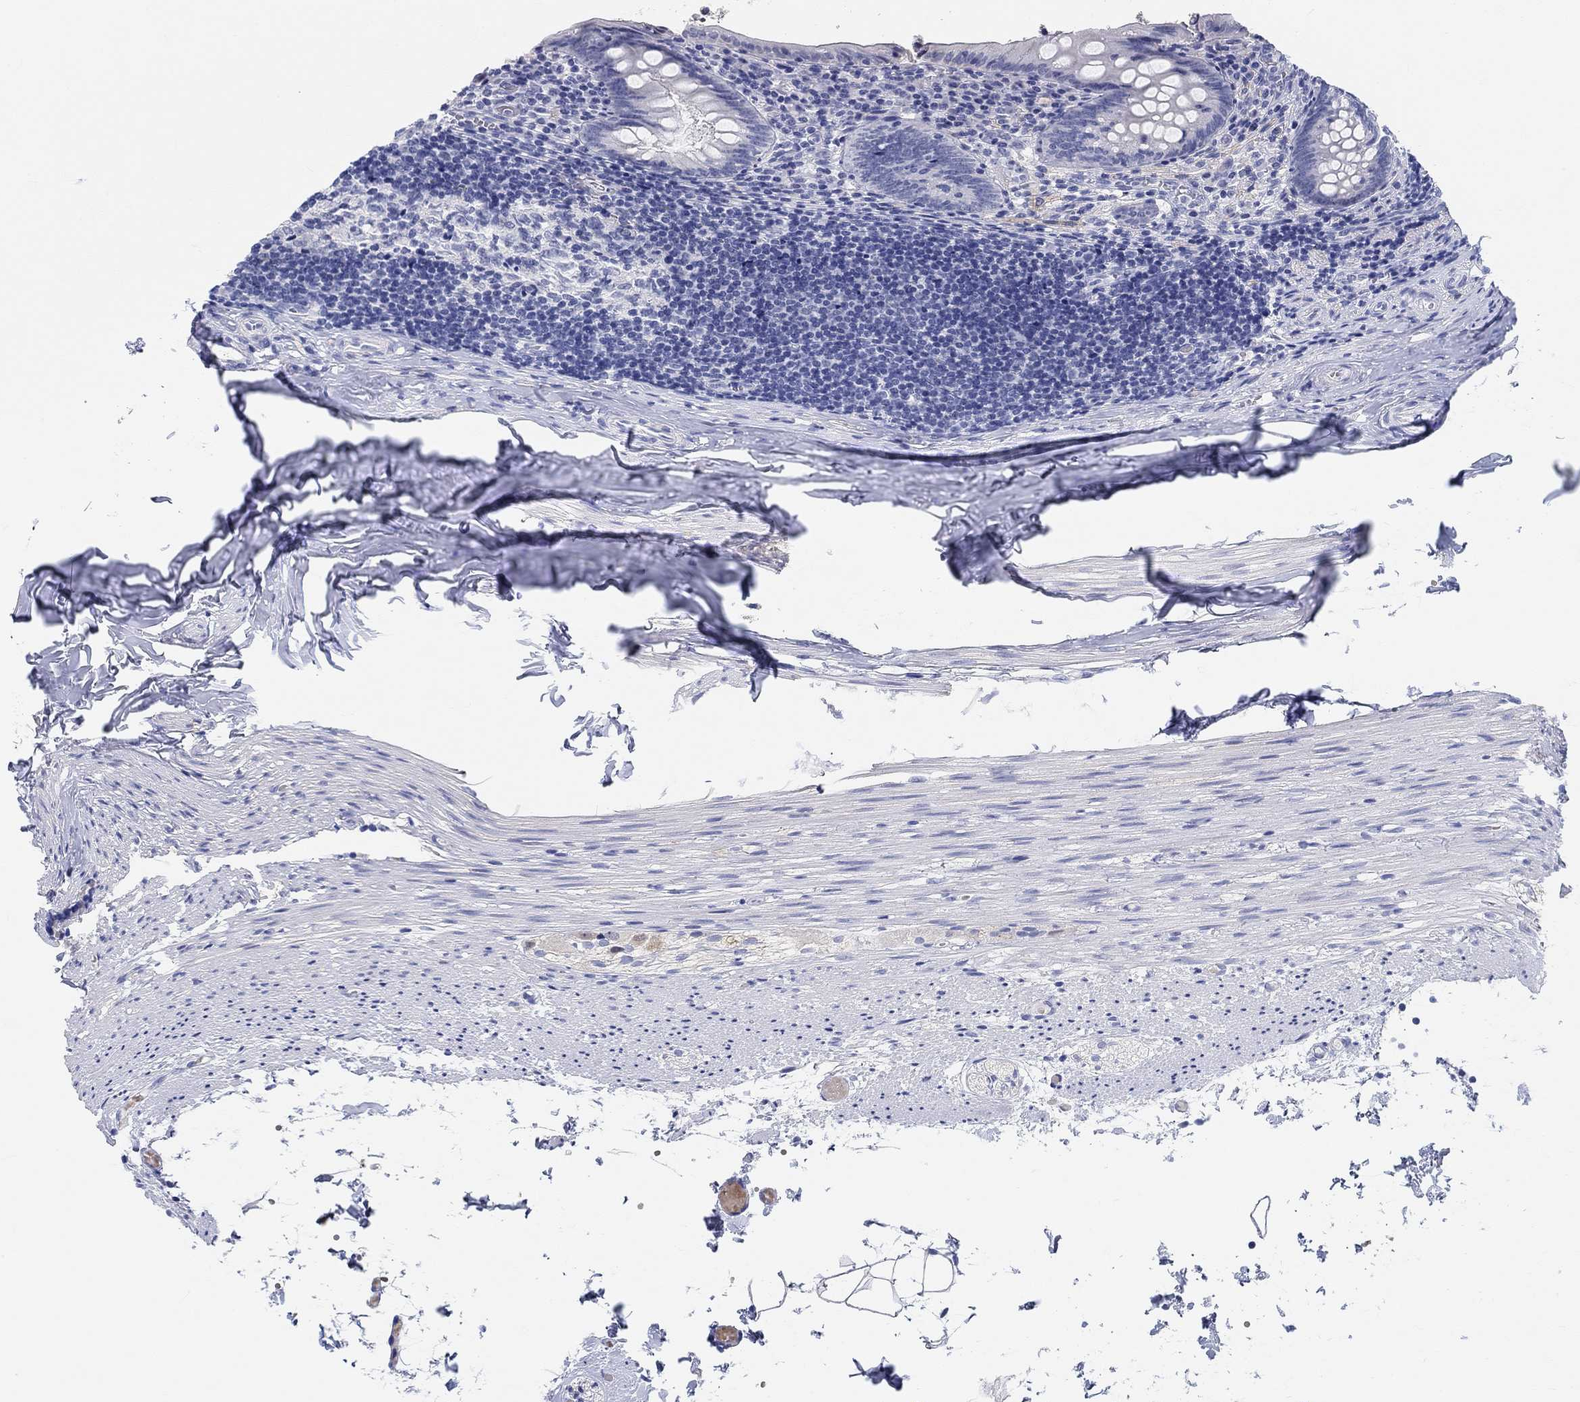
{"staining": {"intensity": "negative", "quantity": "none", "location": "none"}, "tissue": "appendix", "cell_type": "Glandular cells", "image_type": "normal", "snomed": [{"axis": "morphology", "description": "Normal tissue, NOS"}, {"axis": "topography", "description": "Appendix"}], "caption": "The histopathology image displays no staining of glandular cells in normal appendix. Brightfield microscopy of IHC stained with DAB (3,3'-diaminobenzidine) (brown) and hematoxylin (blue), captured at high magnification.", "gene": "GRIA3", "patient": {"sex": "female", "age": 23}}